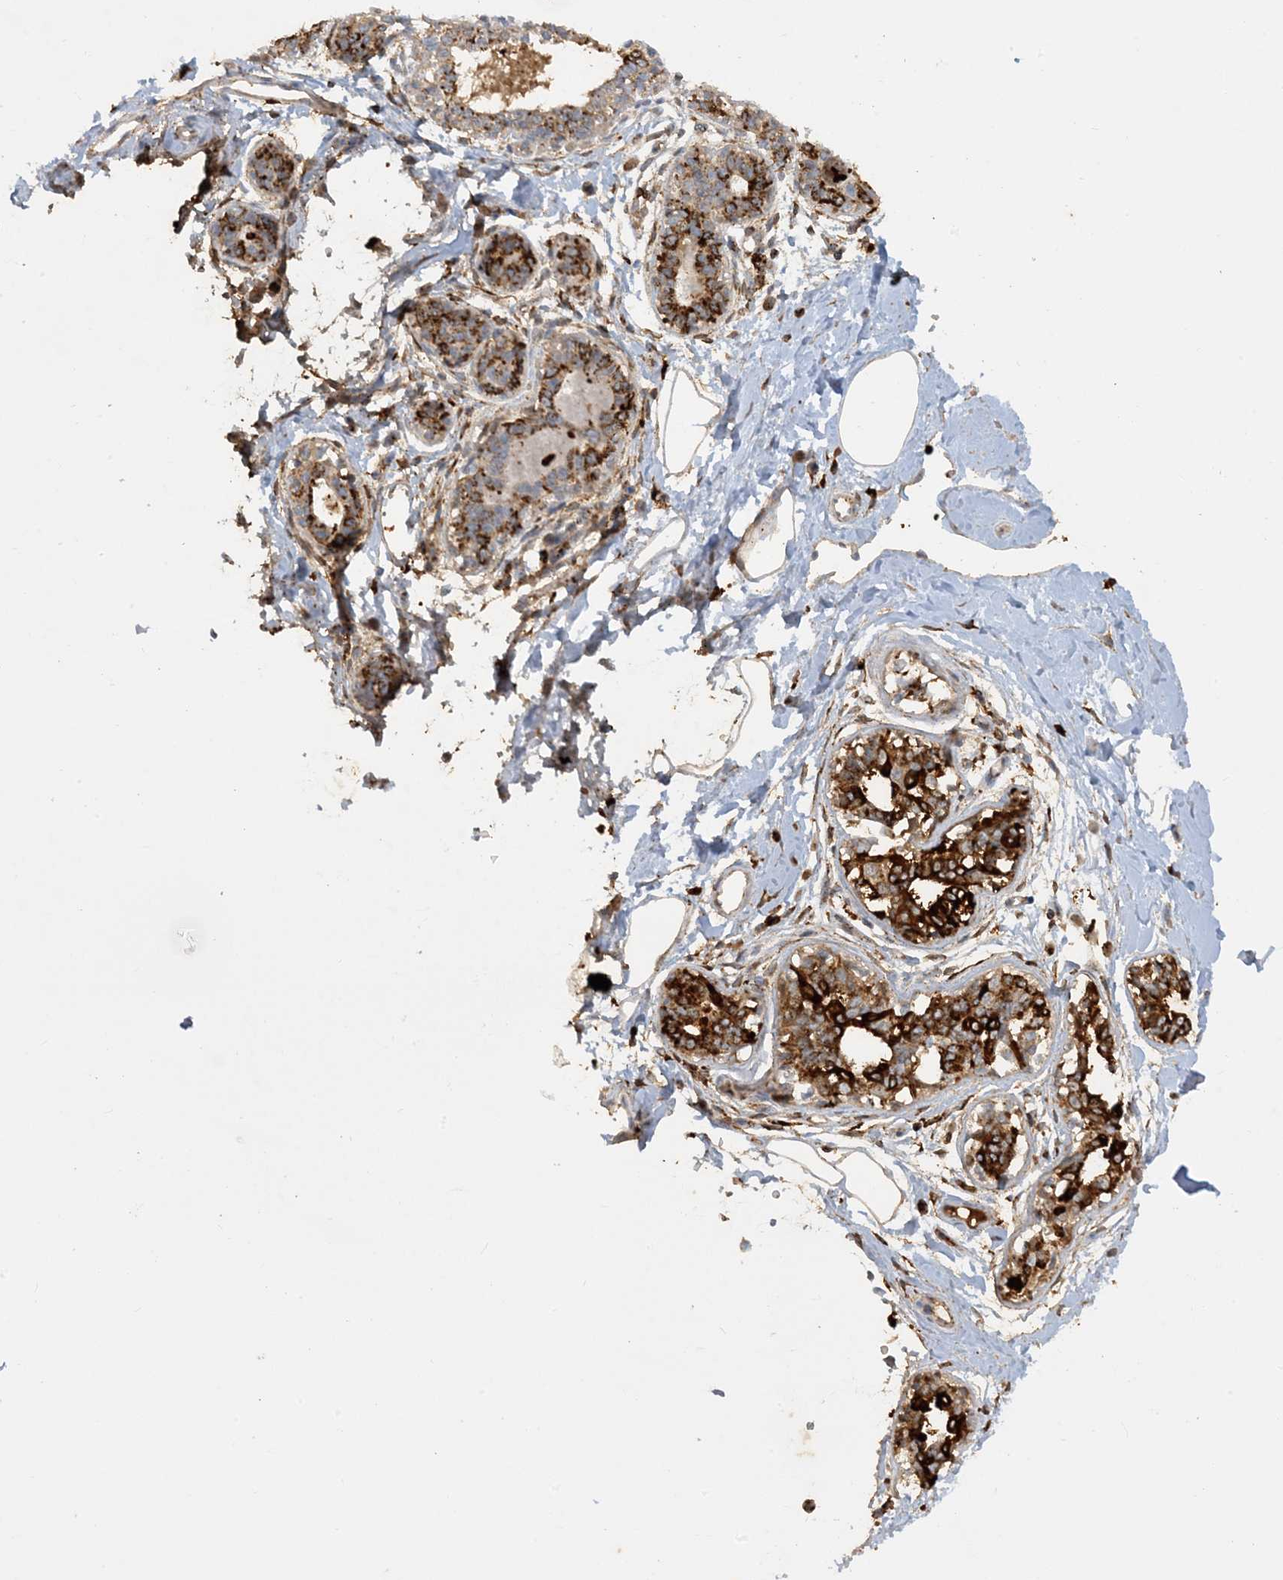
{"staining": {"intensity": "moderate", "quantity": "25%-75%", "location": "cytoplasmic/membranous"}, "tissue": "breast", "cell_type": "Adipocytes", "image_type": "normal", "snomed": [{"axis": "morphology", "description": "Normal tissue, NOS"}, {"axis": "topography", "description": "Breast"}], "caption": "Breast stained for a protein displays moderate cytoplasmic/membranous positivity in adipocytes. (DAB (3,3'-diaminobenzidine) IHC, brown staining for protein, blue staining for nuclei).", "gene": "SFMBT2", "patient": {"sex": "female", "age": 45}}